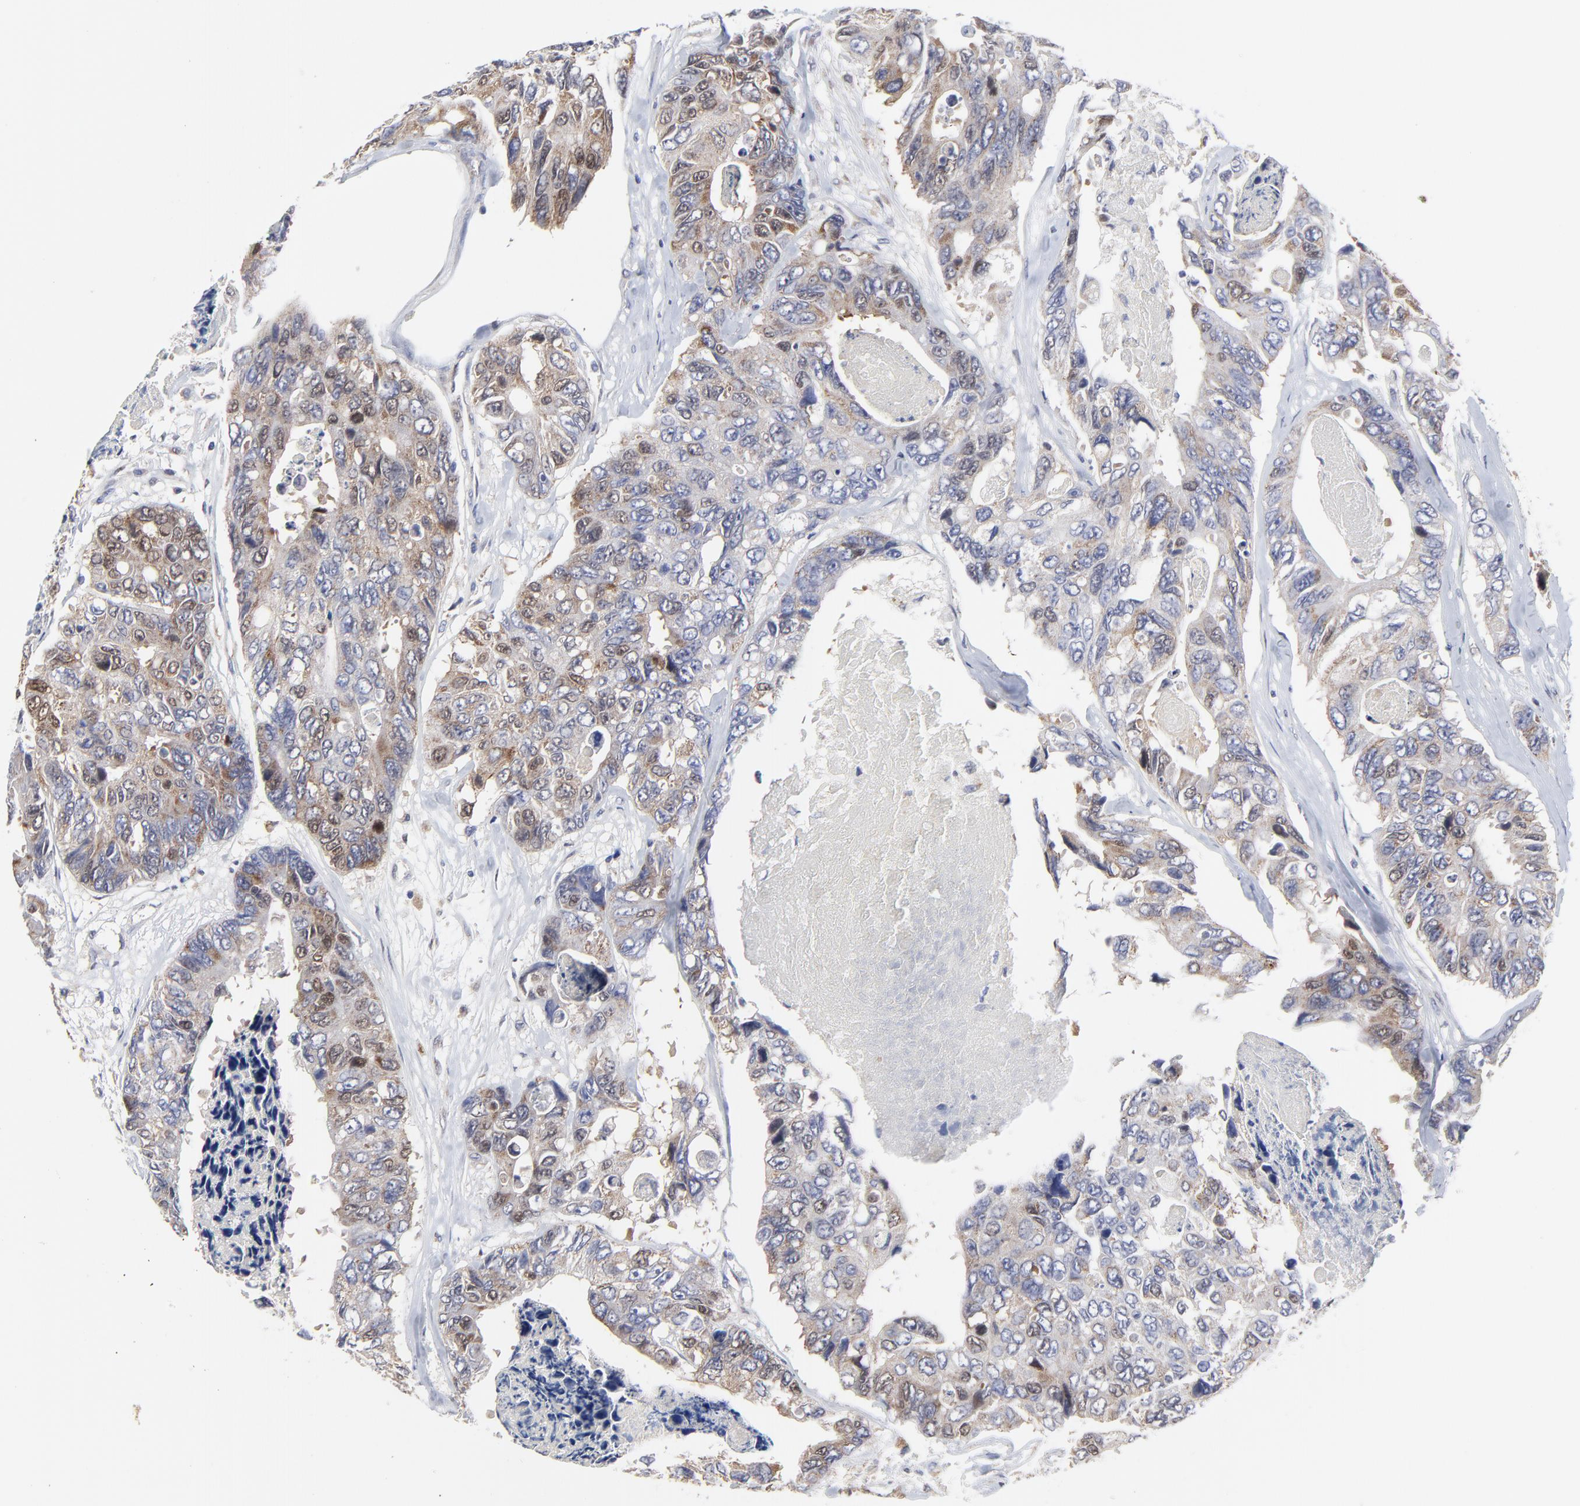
{"staining": {"intensity": "weak", "quantity": "25%-75%", "location": "cytoplasmic/membranous,nuclear"}, "tissue": "colorectal cancer", "cell_type": "Tumor cells", "image_type": "cancer", "snomed": [{"axis": "morphology", "description": "Adenocarcinoma, NOS"}, {"axis": "topography", "description": "Colon"}], "caption": "Immunohistochemistry (IHC) micrograph of neoplastic tissue: human colorectal cancer stained using immunohistochemistry (IHC) displays low levels of weak protein expression localized specifically in the cytoplasmic/membranous and nuclear of tumor cells, appearing as a cytoplasmic/membranous and nuclear brown color.", "gene": "NCAPH", "patient": {"sex": "female", "age": 86}}